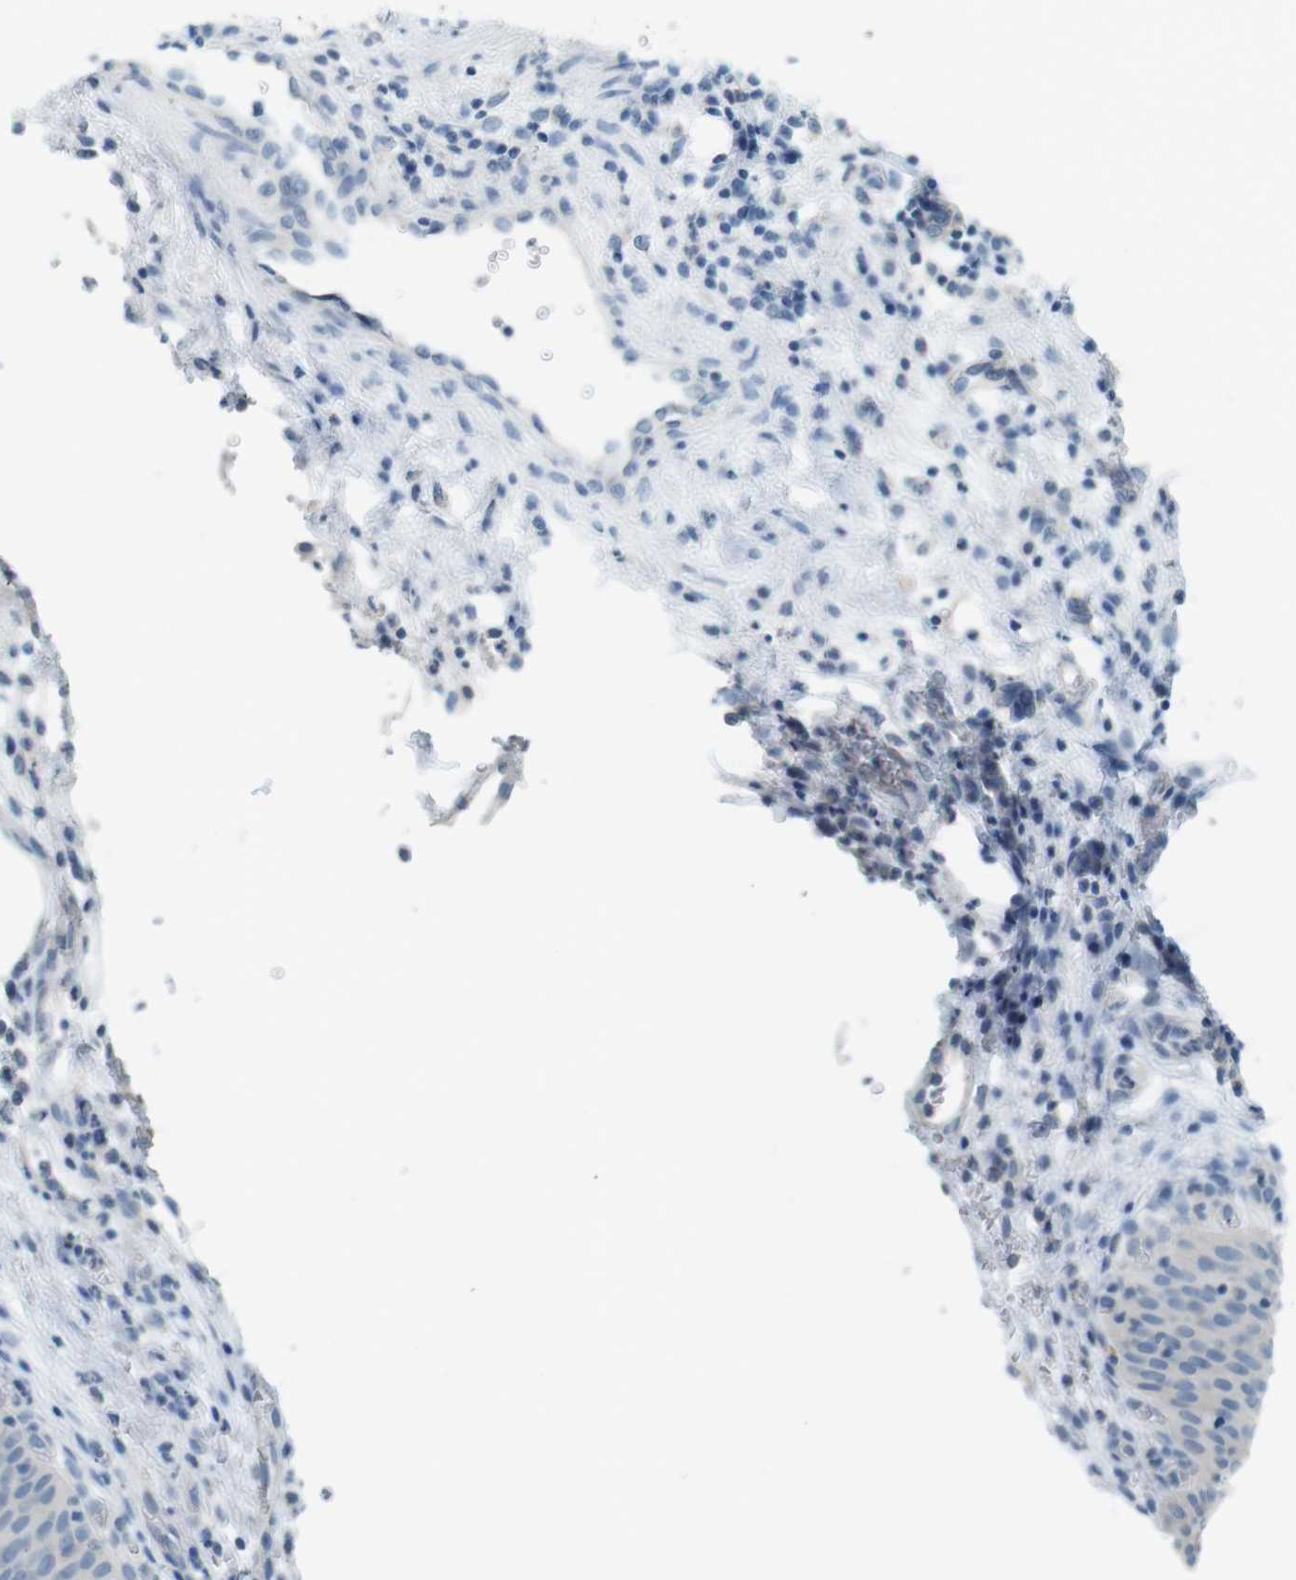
{"staining": {"intensity": "negative", "quantity": "none", "location": "none"}, "tissue": "urinary bladder", "cell_type": "Urothelial cells", "image_type": "normal", "snomed": [{"axis": "morphology", "description": "Normal tissue, NOS"}, {"axis": "morphology", "description": "Dysplasia, NOS"}, {"axis": "topography", "description": "Urinary bladder"}], "caption": "The photomicrograph shows no staining of urothelial cells in benign urinary bladder. (Stains: DAB (3,3'-diaminobenzidine) IHC with hematoxylin counter stain, Microscopy: brightfield microscopy at high magnification).", "gene": "MUC5B", "patient": {"sex": "male", "age": 35}}